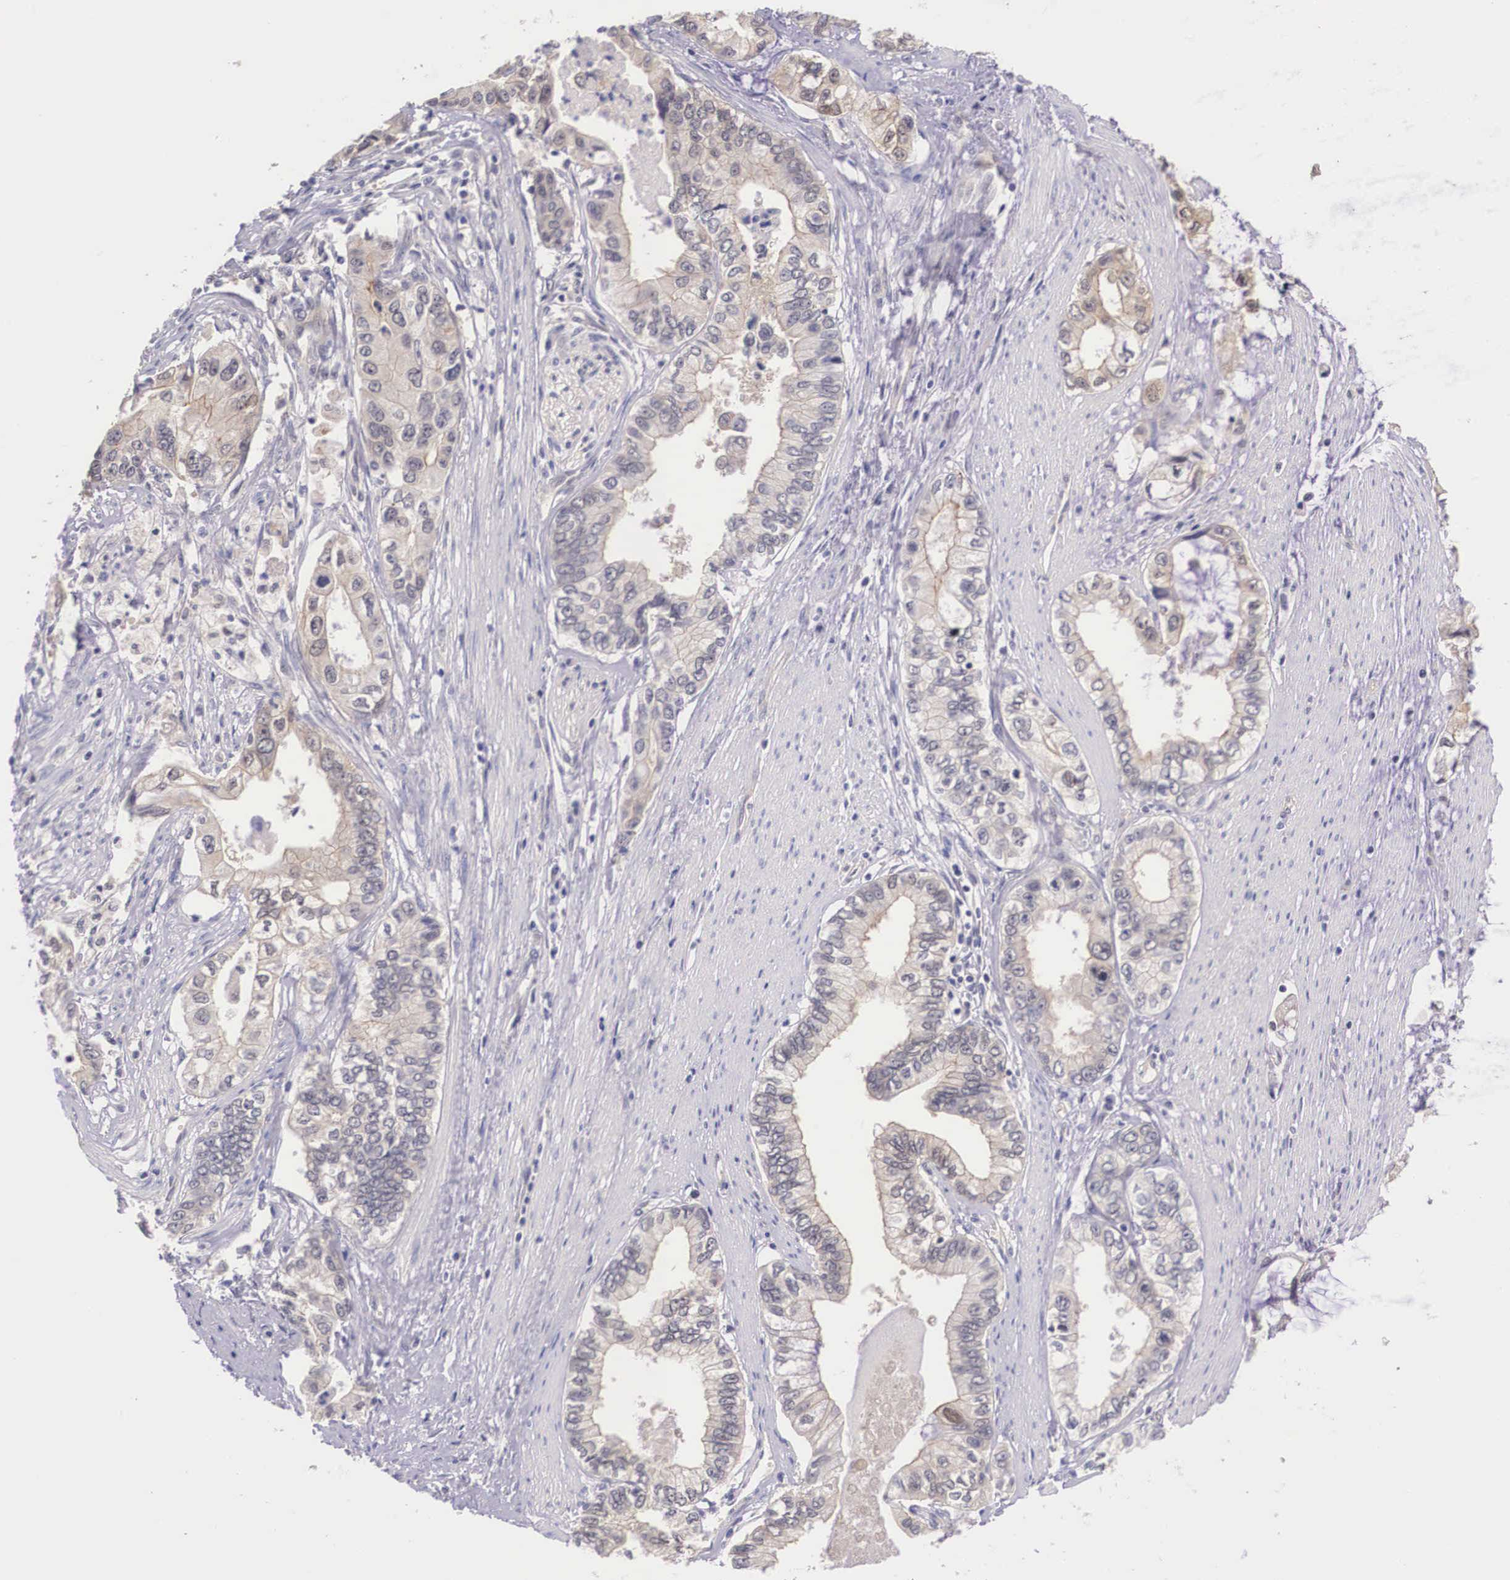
{"staining": {"intensity": "weak", "quantity": "25%-75%", "location": "cytoplasmic/membranous"}, "tissue": "pancreatic cancer", "cell_type": "Tumor cells", "image_type": "cancer", "snomed": [{"axis": "morphology", "description": "Adenocarcinoma, NOS"}, {"axis": "topography", "description": "Pancreas"}, {"axis": "topography", "description": "Stomach, upper"}], "caption": "DAB immunohistochemical staining of human pancreatic cancer reveals weak cytoplasmic/membranous protein positivity in about 25%-75% of tumor cells.", "gene": "IGBP1", "patient": {"sex": "male", "age": 77}}